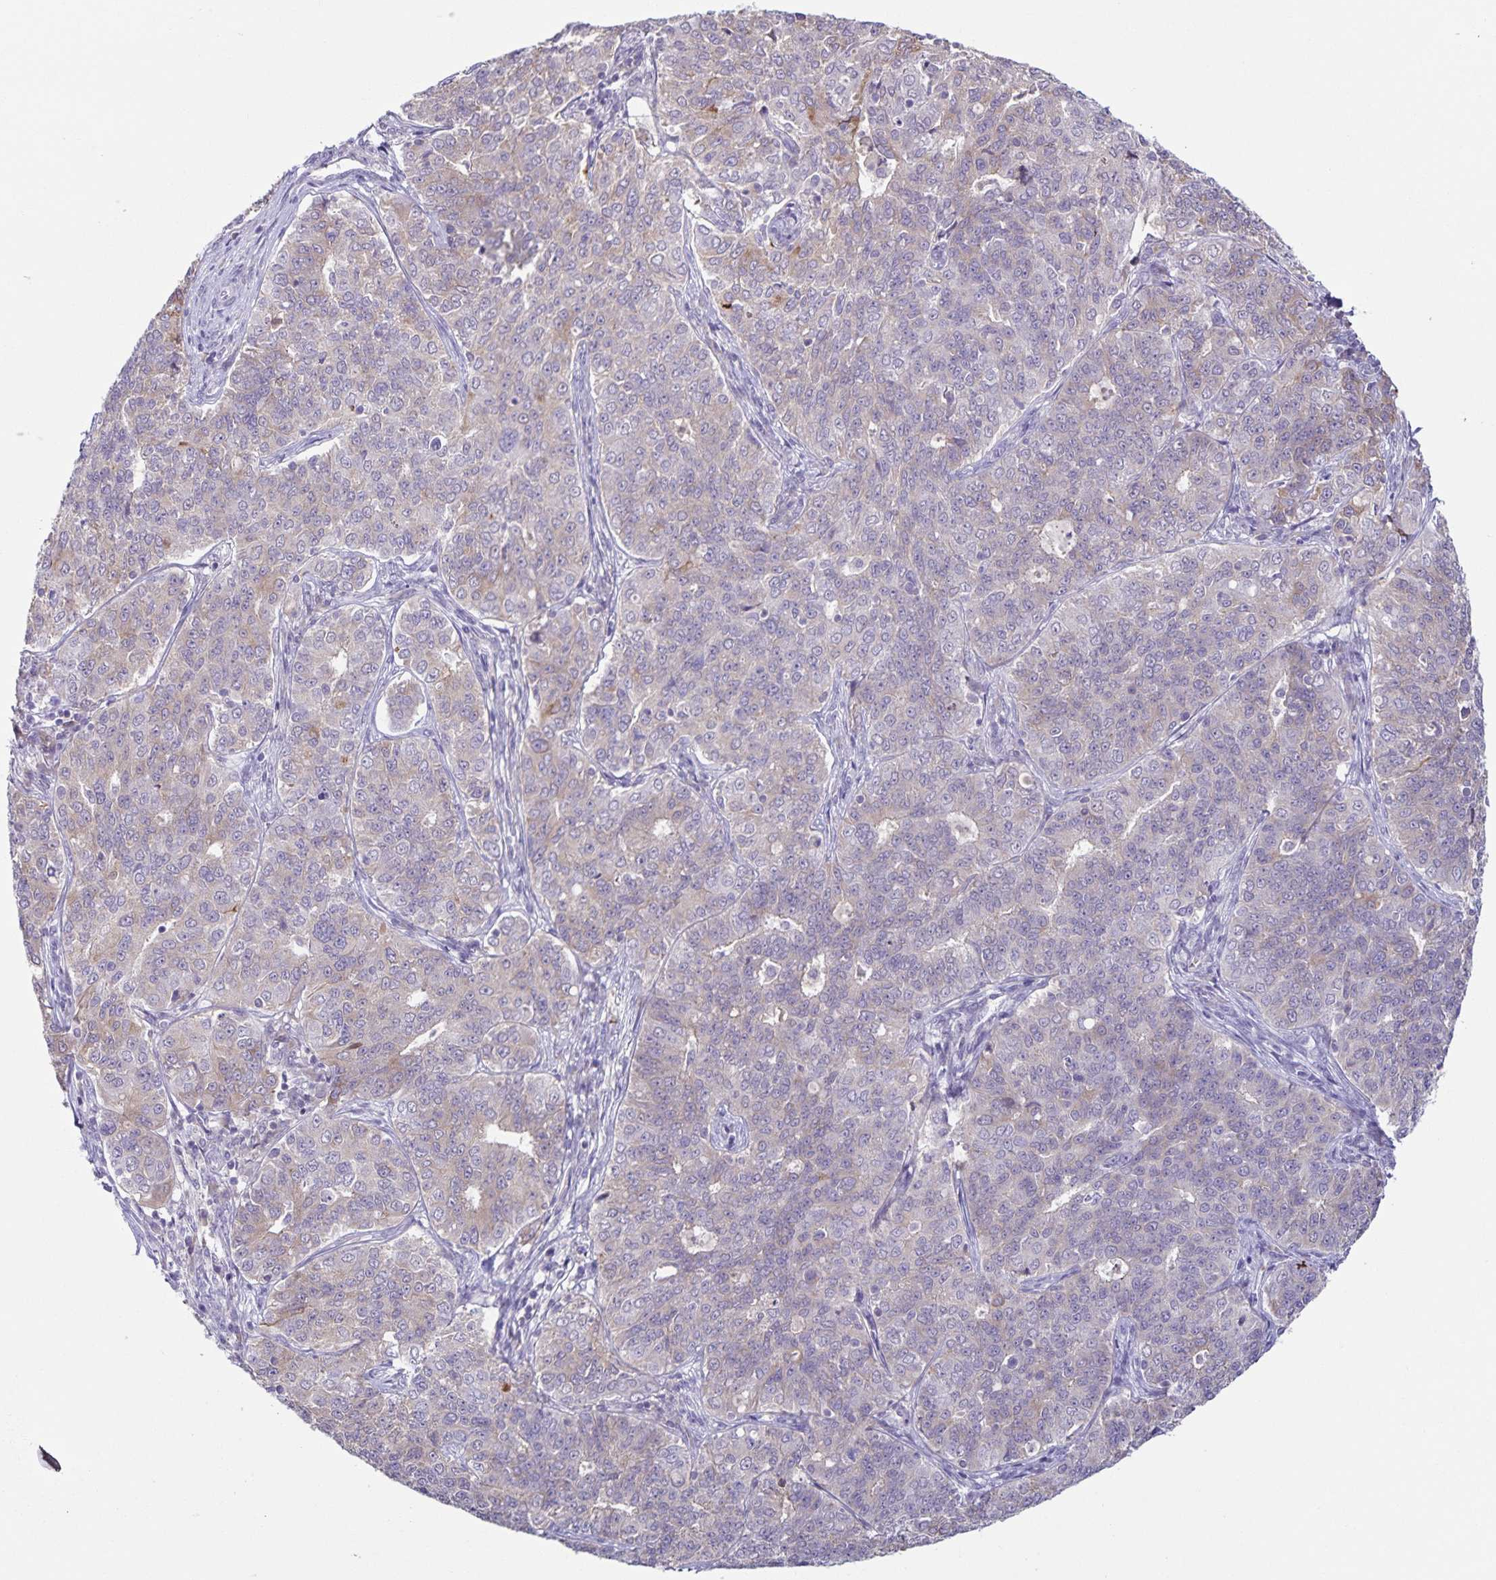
{"staining": {"intensity": "weak", "quantity": "<25%", "location": "cytoplasmic/membranous"}, "tissue": "endometrial cancer", "cell_type": "Tumor cells", "image_type": "cancer", "snomed": [{"axis": "morphology", "description": "Adenocarcinoma, NOS"}, {"axis": "topography", "description": "Endometrium"}], "caption": "Immunohistochemistry histopathology image of neoplastic tissue: endometrial adenocarcinoma stained with DAB exhibits no significant protein staining in tumor cells.", "gene": "STPG4", "patient": {"sex": "female", "age": 43}}